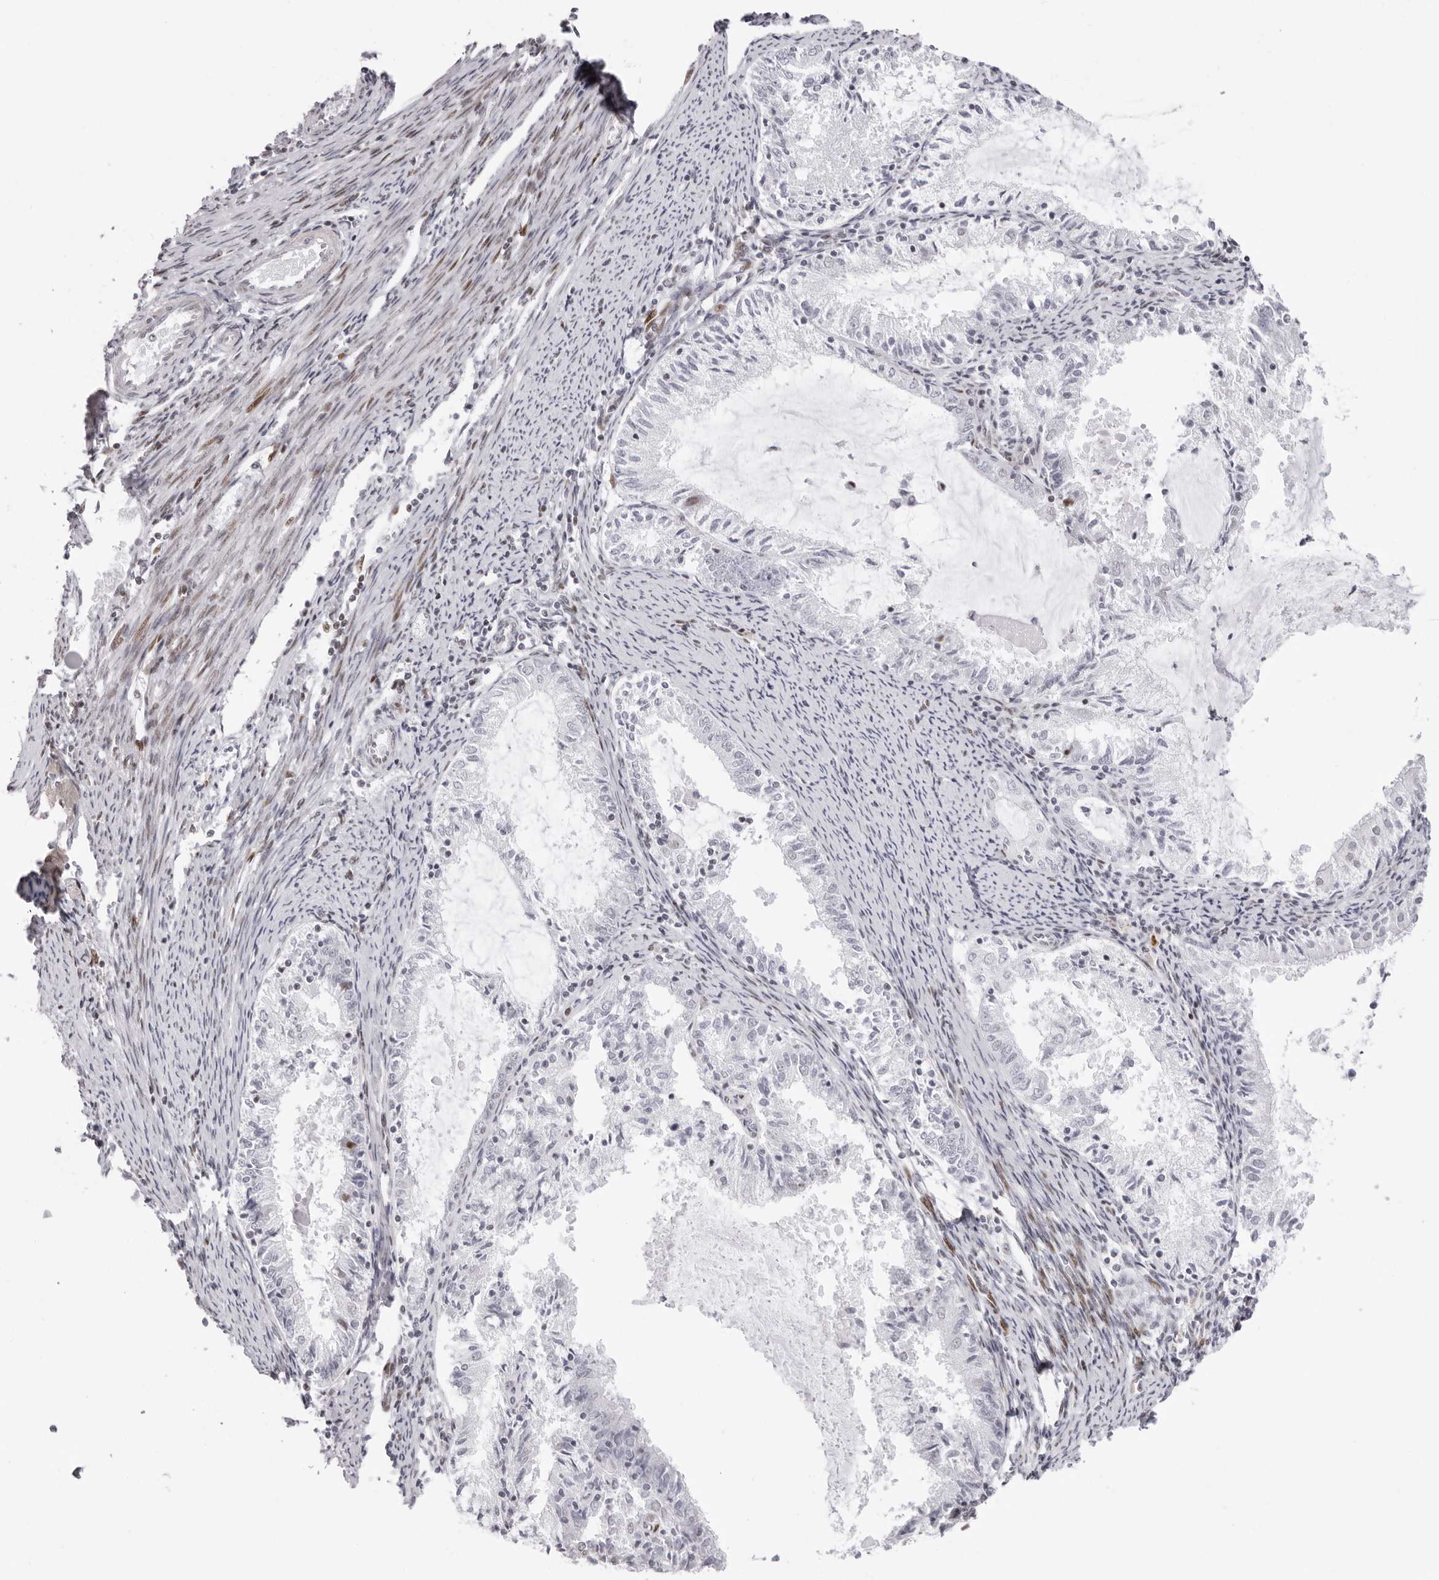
{"staining": {"intensity": "negative", "quantity": "none", "location": "none"}, "tissue": "endometrial cancer", "cell_type": "Tumor cells", "image_type": "cancer", "snomed": [{"axis": "morphology", "description": "Adenocarcinoma, NOS"}, {"axis": "topography", "description": "Endometrium"}], "caption": "A photomicrograph of human adenocarcinoma (endometrial) is negative for staining in tumor cells.", "gene": "NTPCR", "patient": {"sex": "female", "age": 57}}